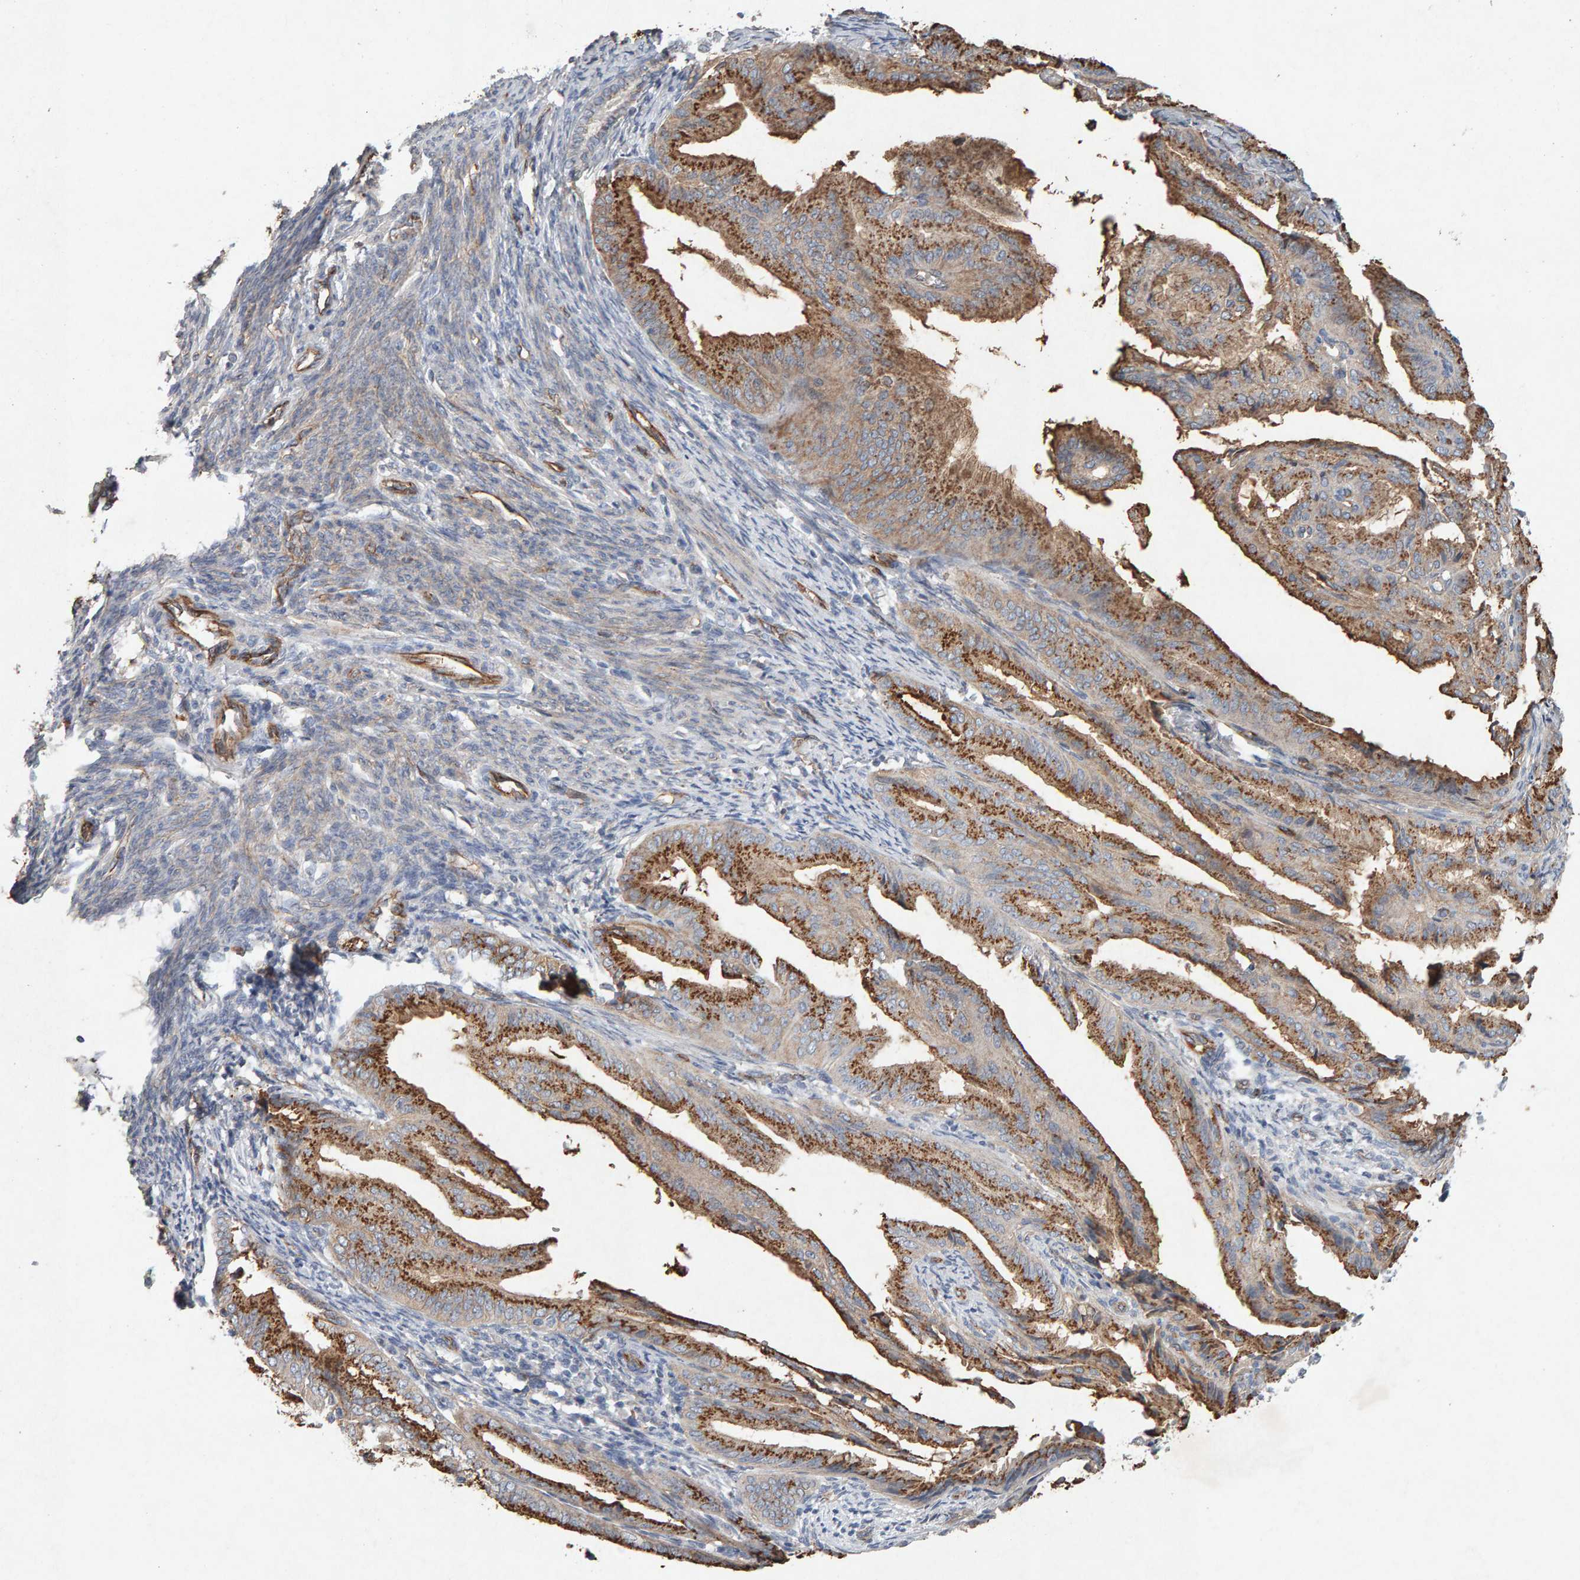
{"staining": {"intensity": "moderate", "quantity": ">75%", "location": "cytoplasmic/membranous"}, "tissue": "endometrial cancer", "cell_type": "Tumor cells", "image_type": "cancer", "snomed": [{"axis": "morphology", "description": "Adenocarcinoma, NOS"}, {"axis": "topography", "description": "Endometrium"}], "caption": "About >75% of tumor cells in human adenocarcinoma (endometrial) reveal moderate cytoplasmic/membranous protein positivity as visualized by brown immunohistochemical staining.", "gene": "PTPRM", "patient": {"sex": "female", "age": 58}}